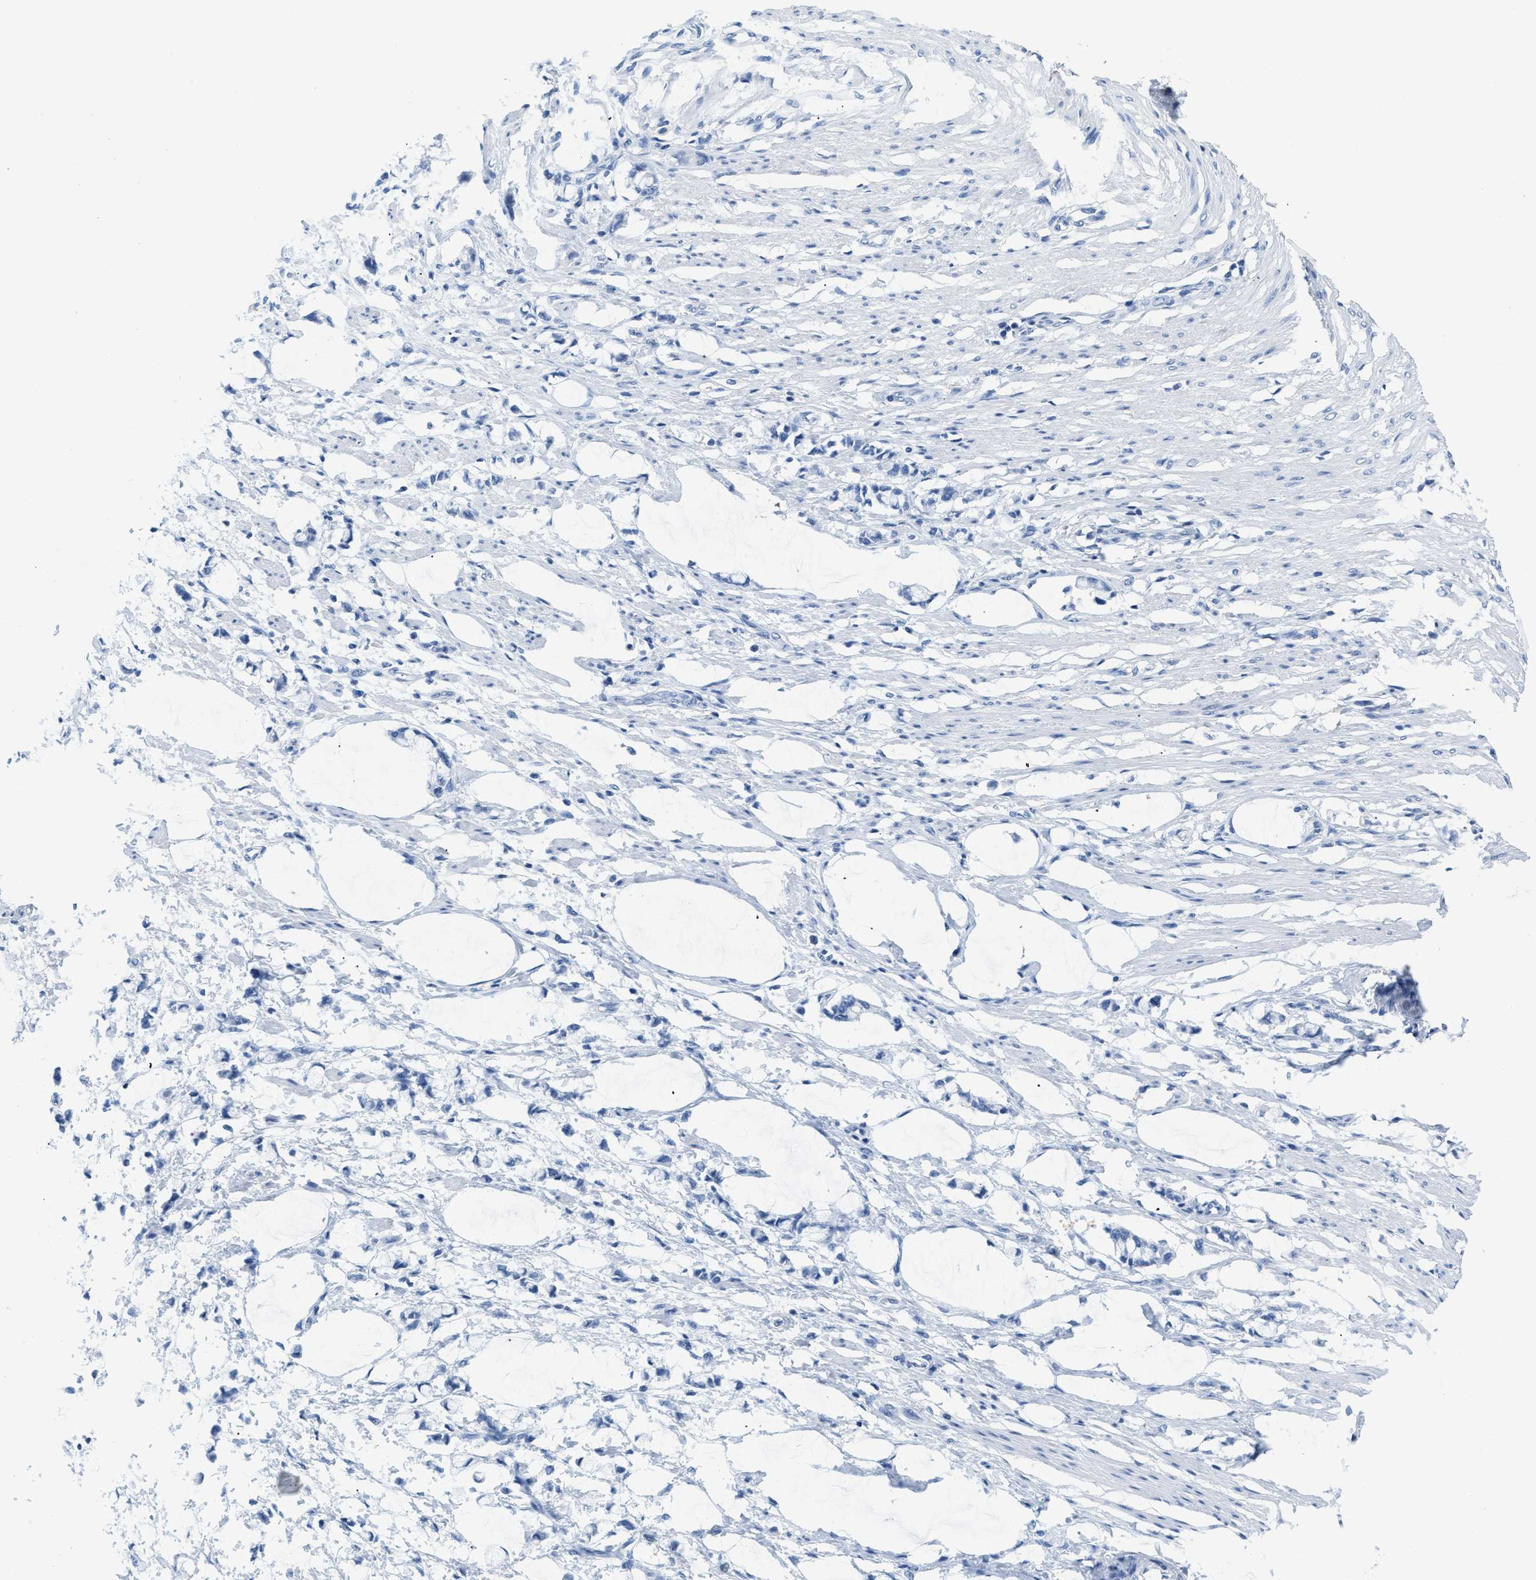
{"staining": {"intensity": "negative", "quantity": "none", "location": "none"}, "tissue": "smooth muscle", "cell_type": "Smooth muscle cells", "image_type": "normal", "snomed": [{"axis": "morphology", "description": "Normal tissue, NOS"}, {"axis": "morphology", "description": "Adenocarcinoma, NOS"}, {"axis": "topography", "description": "Smooth muscle"}, {"axis": "topography", "description": "Colon"}], "caption": "There is no significant staining in smooth muscle cells of smooth muscle. Nuclei are stained in blue.", "gene": "NFATC2", "patient": {"sex": "male", "age": 14}}